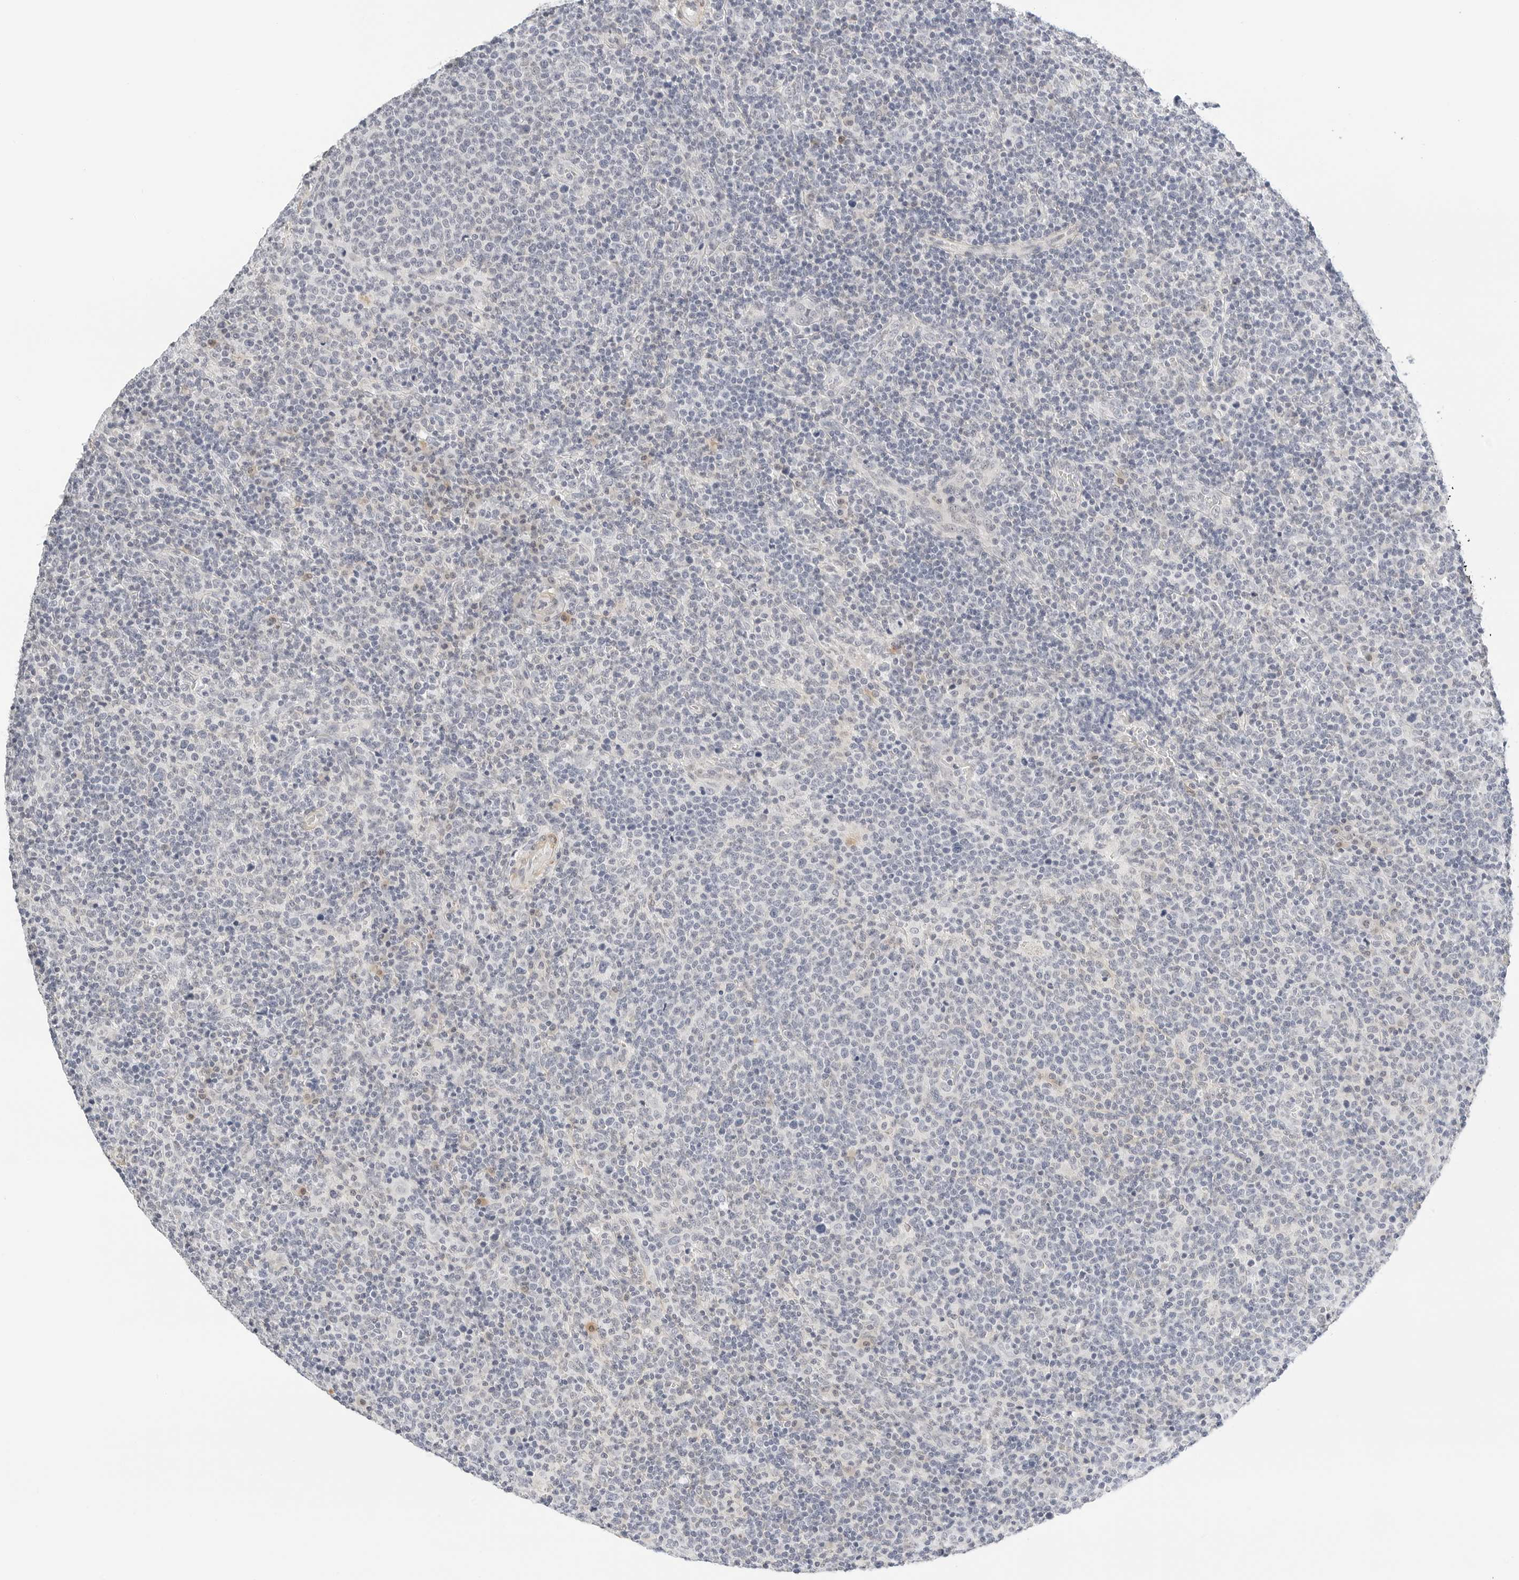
{"staining": {"intensity": "negative", "quantity": "none", "location": "none"}, "tissue": "lymphoma", "cell_type": "Tumor cells", "image_type": "cancer", "snomed": [{"axis": "morphology", "description": "Malignant lymphoma, non-Hodgkin's type, High grade"}, {"axis": "topography", "description": "Lymph node"}], "caption": "IHC photomicrograph of human lymphoma stained for a protein (brown), which shows no expression in tumor cells. (DAB (3,3'-diaminobenzidine) immunohistochemistry, high magnification).", "gene": "PKDCC", "patient": {"sex": "male", "age": 61}}